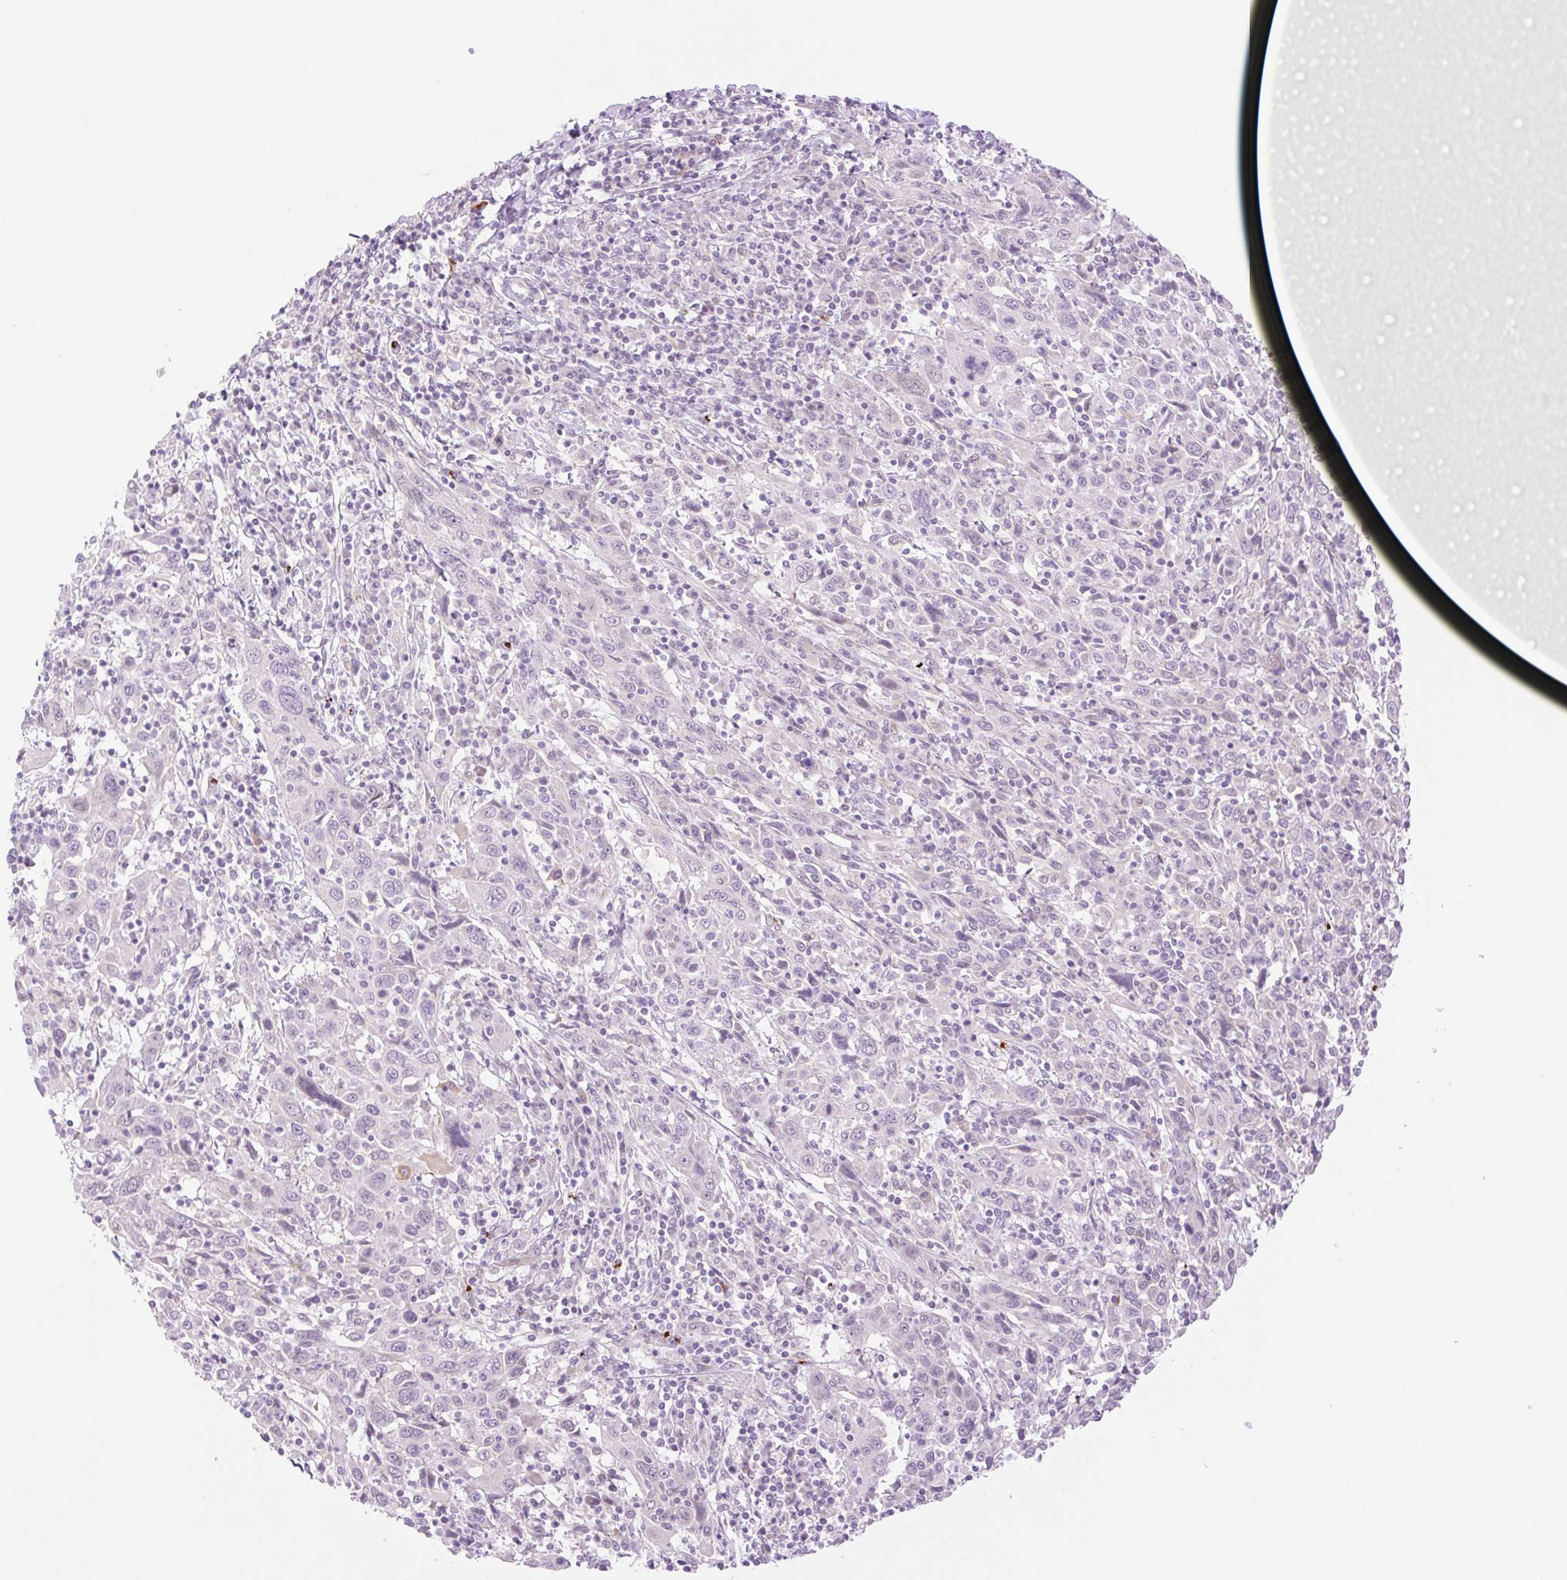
{"staining": {"intensity": "negative", "quantity": "none", "location": "none"}, "tissue": "cervical cancer", "cell_type": "Tumor cells", "image_type": "cancer", "snomed": [{"axis": "morphology", "description": "Squamous cell carcinoma, NOS"}, {"axis": "topography", "description": "Cervix"}], "caption": "High power microscopy image of an immunohistochemistry (IHC) photomicrograph of cervical cancer, revealing no significant expression in tumor cells.", "gene": "SPRYD4", "patient": {"sex": "female", "age": 46}}